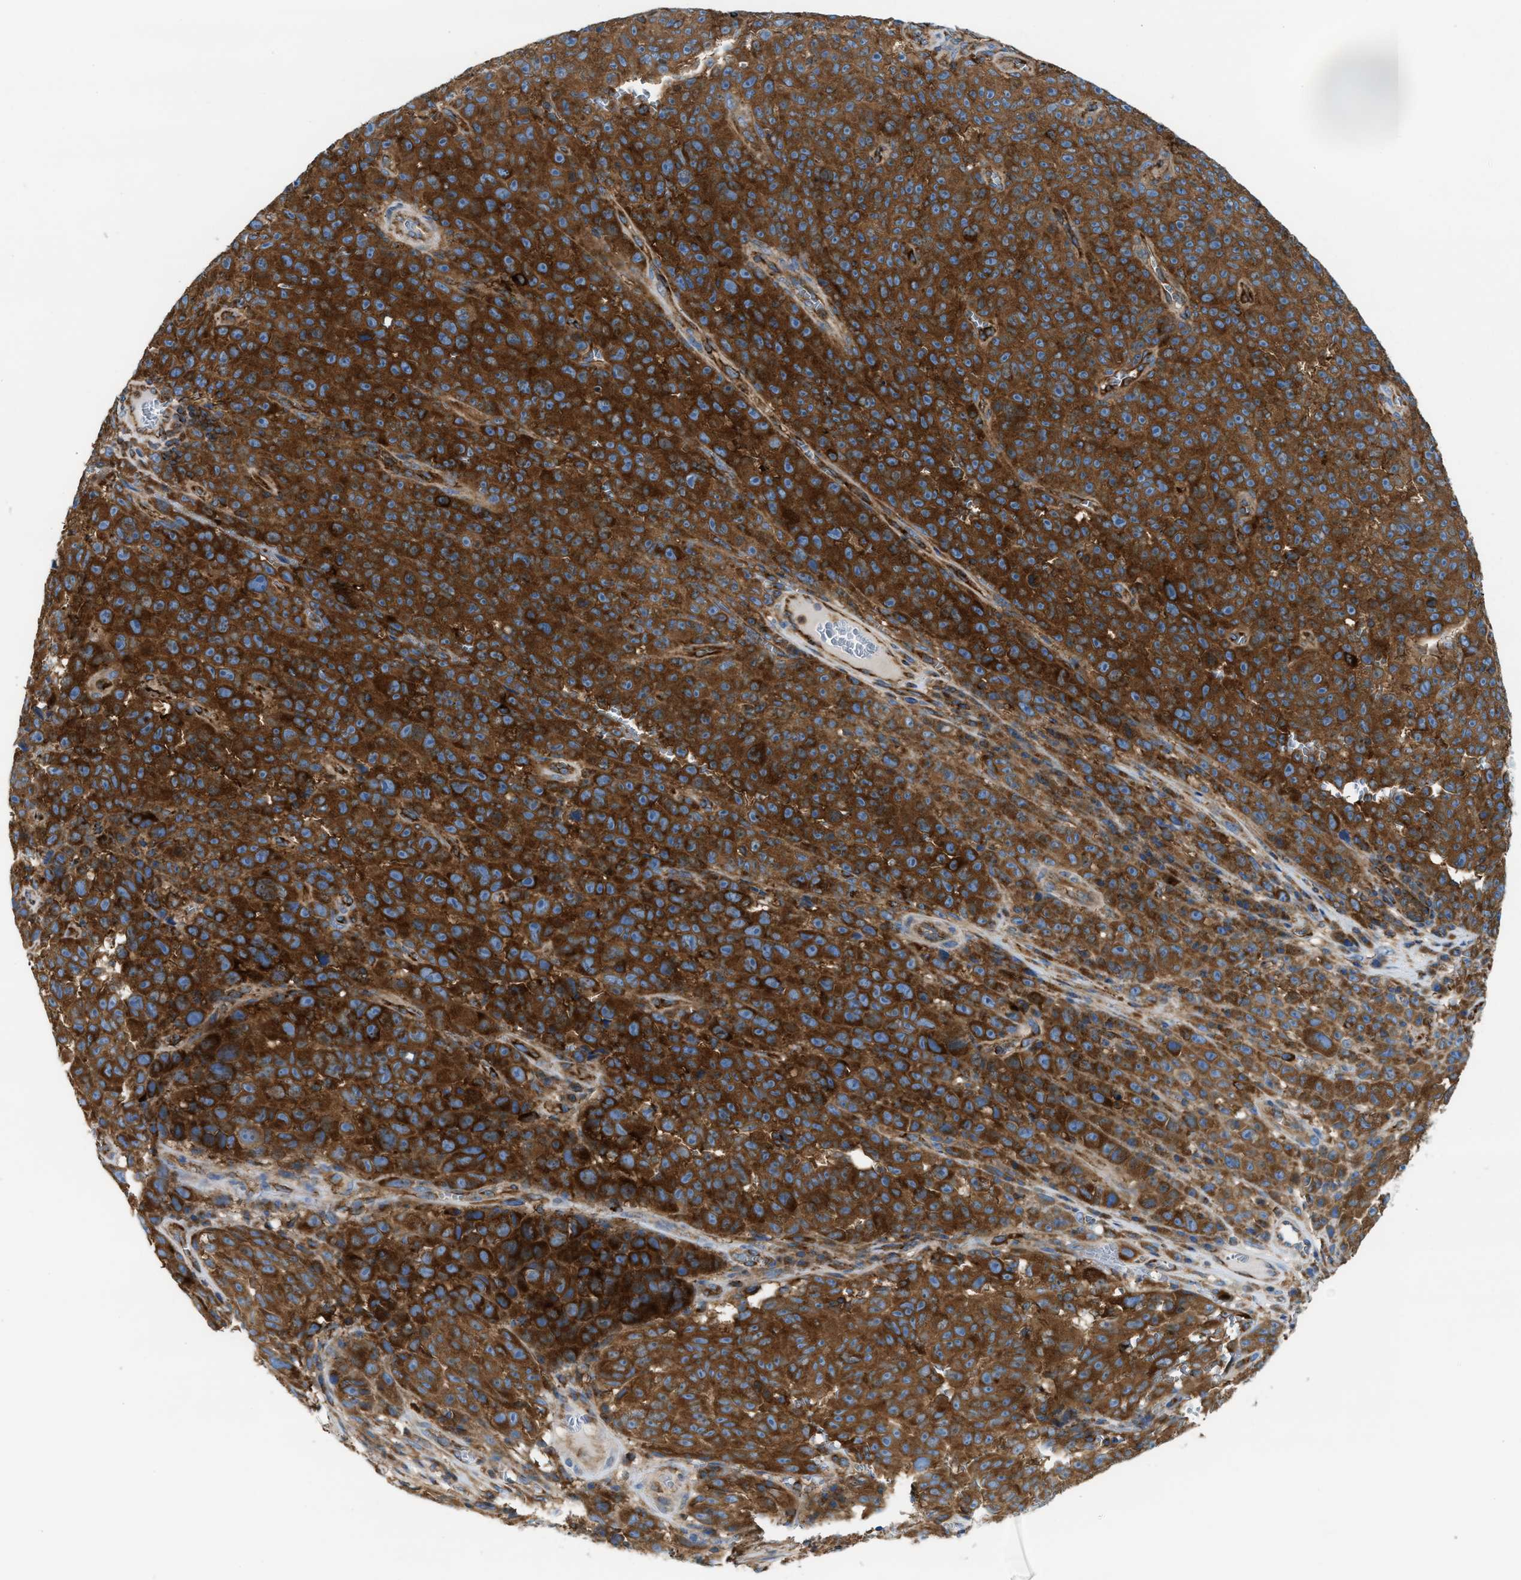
{"staining": {"intensity": "strong", "quantity": ">75%", "location": "cytoplasmic/membranous"}, "tissue": "melanoma", "cell_type": "Tumor cells", "image_type": "cancer", "snomed": [{"axis": "morphology", "description": "Malignant melanoma, NOS"}, {"axis": "topography", "description": "Skin"}], "caption": "Immunohistochemical staining of malignant melanoma displays high levels of strong cytoplasmic/membranous positivity in about >75% of tumor cells. The staining was performed using DAB to visualize the protein expression in brown, while the nuclei were stained in blue with hematoxylin (Magnification: 20x).", "gene": "TBC1D15", "patient": {"sex": "female", "age": 82}}